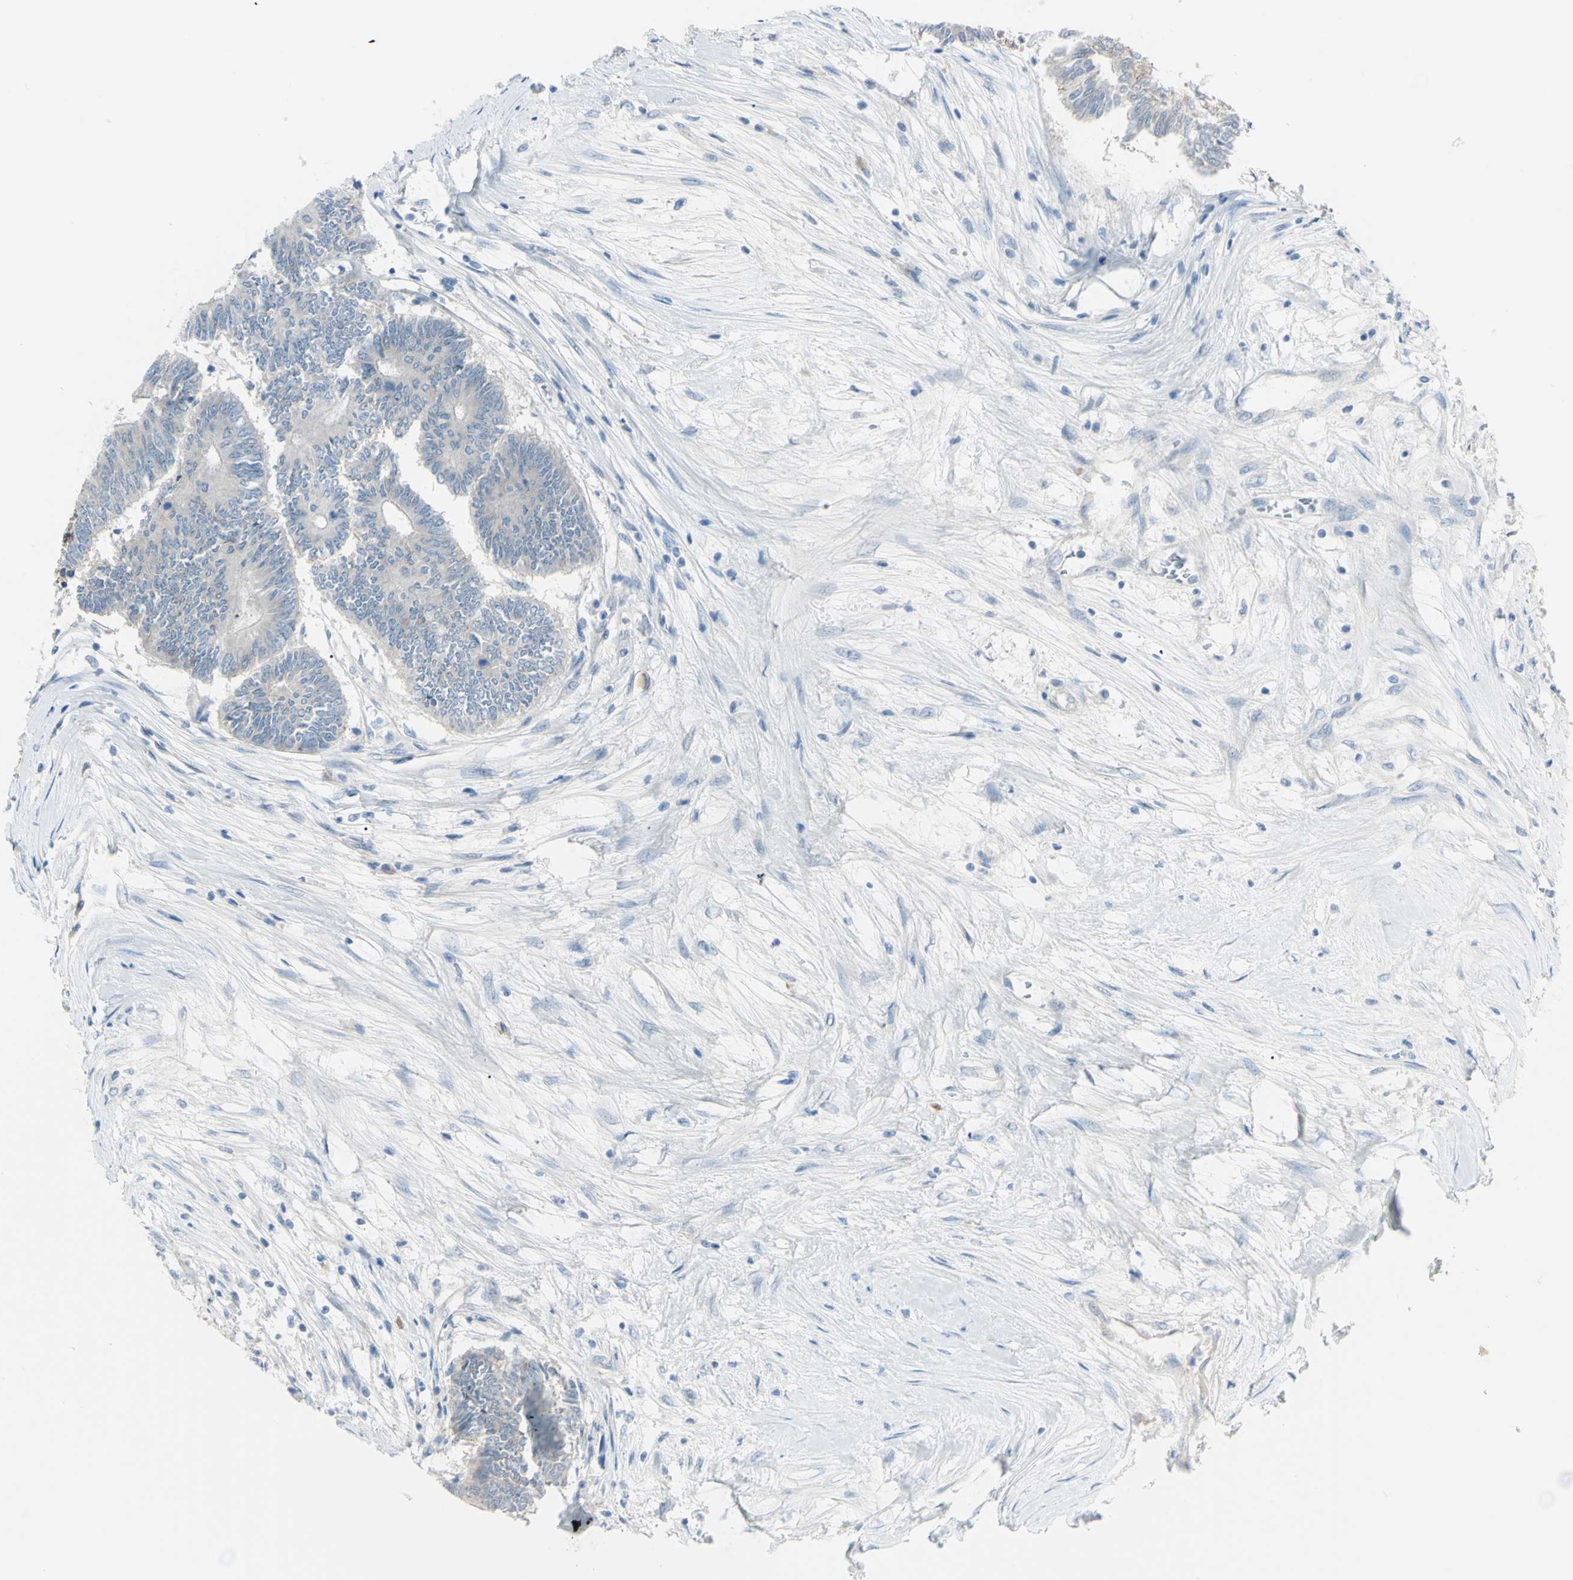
{"staining": {"intensity": "moderate", "quantity": "25%-75%", "location": "cytoplasmic/membranous"}, "tissue": "colorectal cancer", "cell_type": "Tumor cells", "image_type": "cancer", "snomed": [{"axis": "morphology", "description": "Adenocarcinoma, NOS"}, {"axis": "topography", "description": "Rectum"}], "caption": "Immunohistochemistry (IHC) (DAB (3,3'-diaminobenzidine)) staining of human colorectal cancer exhibits moderate cytoplasmic/membranous protein staining in about 25%-75% of tumor cells.", "gene": "LRRK1", "patient": {"sex": "male", "age": 63}}